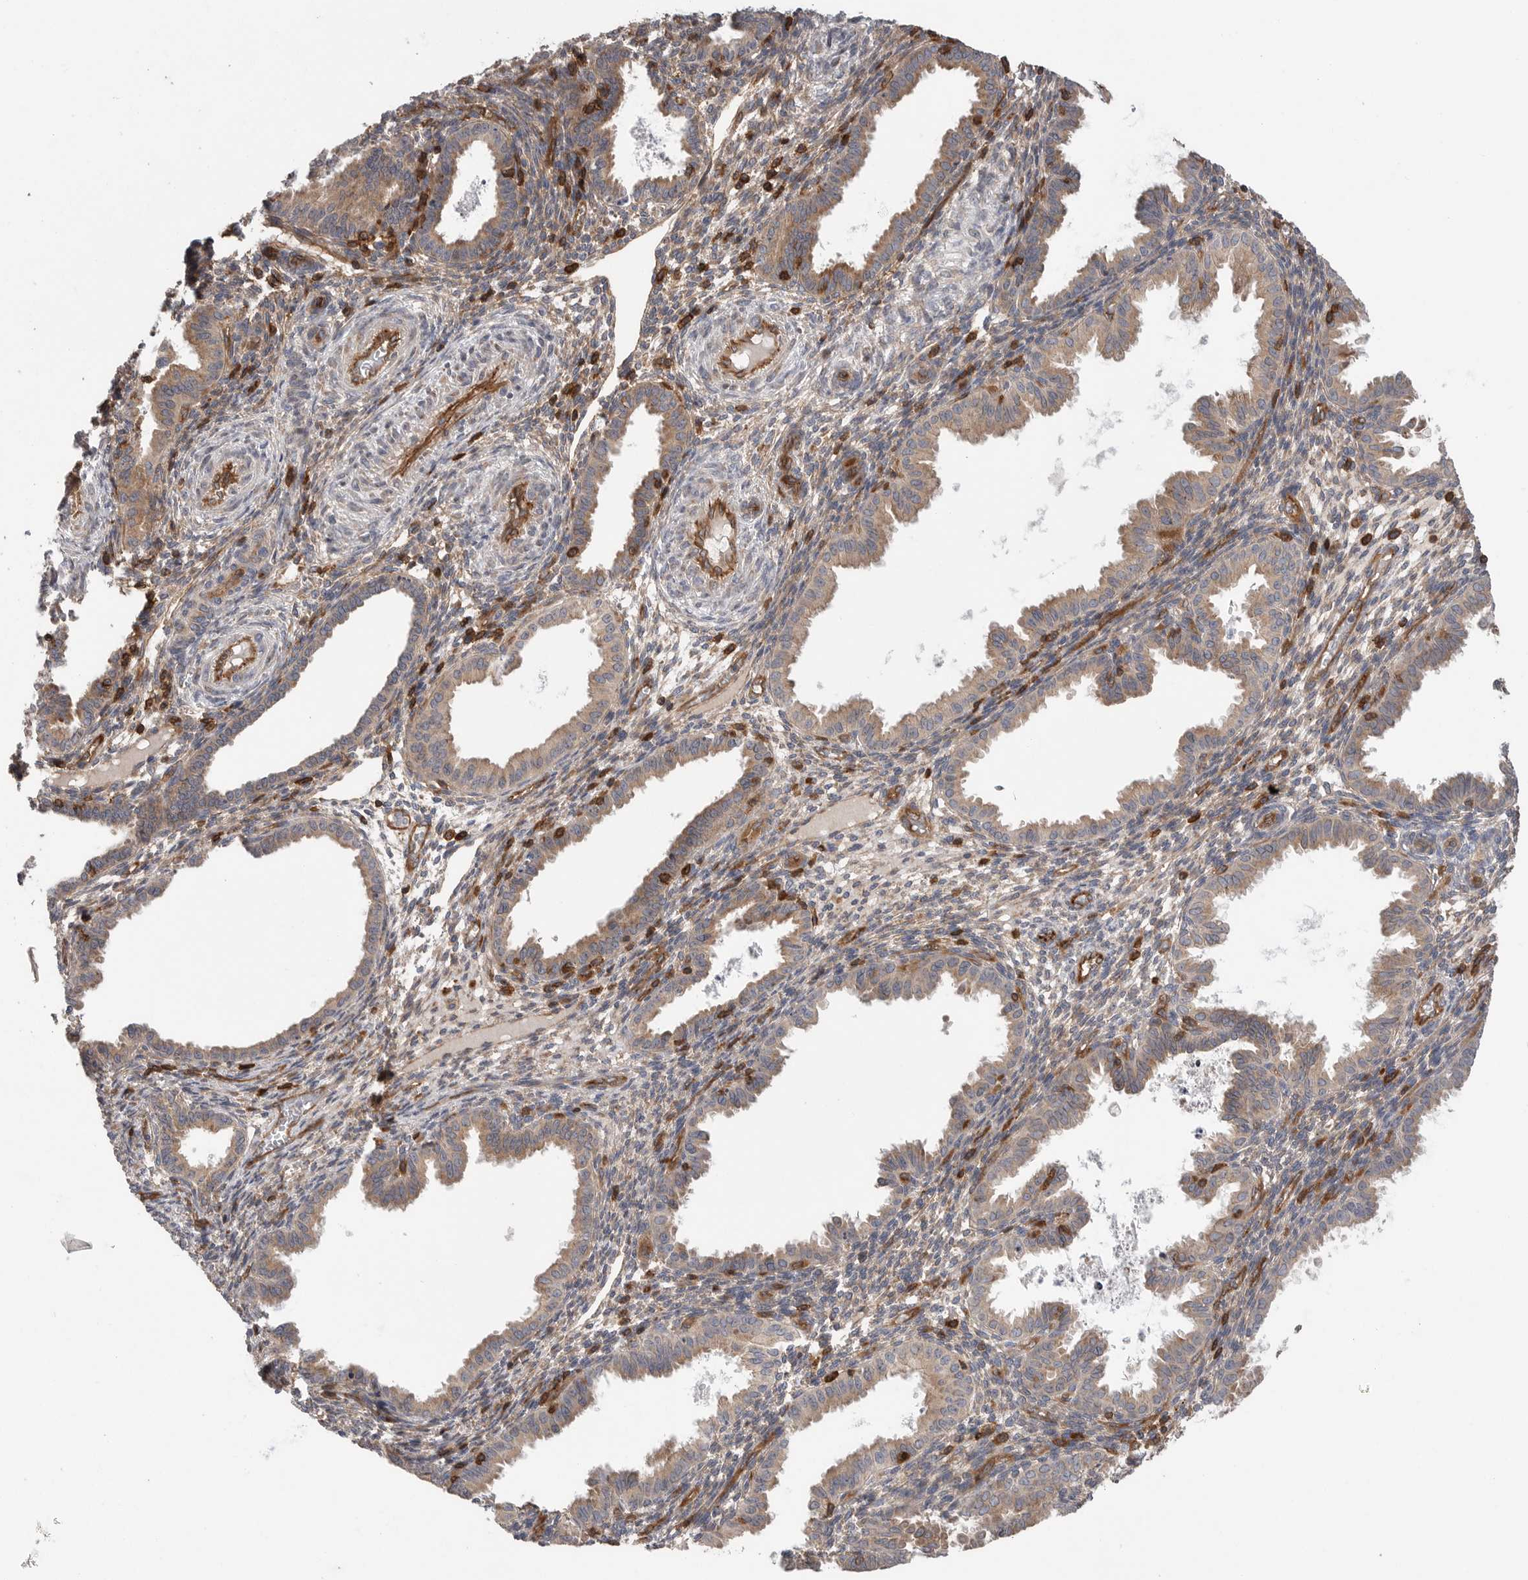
{"staining": {"intensity": "strong", "quantity": "<25%", "location": "cytoplasmic/membranous"}, "tissue": "endometrium", "cell_type": "Cells in endometrial stroma", "image_type": "normal", "snomed": [{"axis": "morphology", "description": "Normal tissue, NOS"}, {"axis": "topography", "description": "Endometrium"}], "caption": "This is an image of immunohistochemistry staining of normal endometrium, which shows strong expression in the cytoplasmic/membranous of cells in endometrial stroma.", "gene": "PRKCH", "patient": {"sex": "female", "age": 33}}